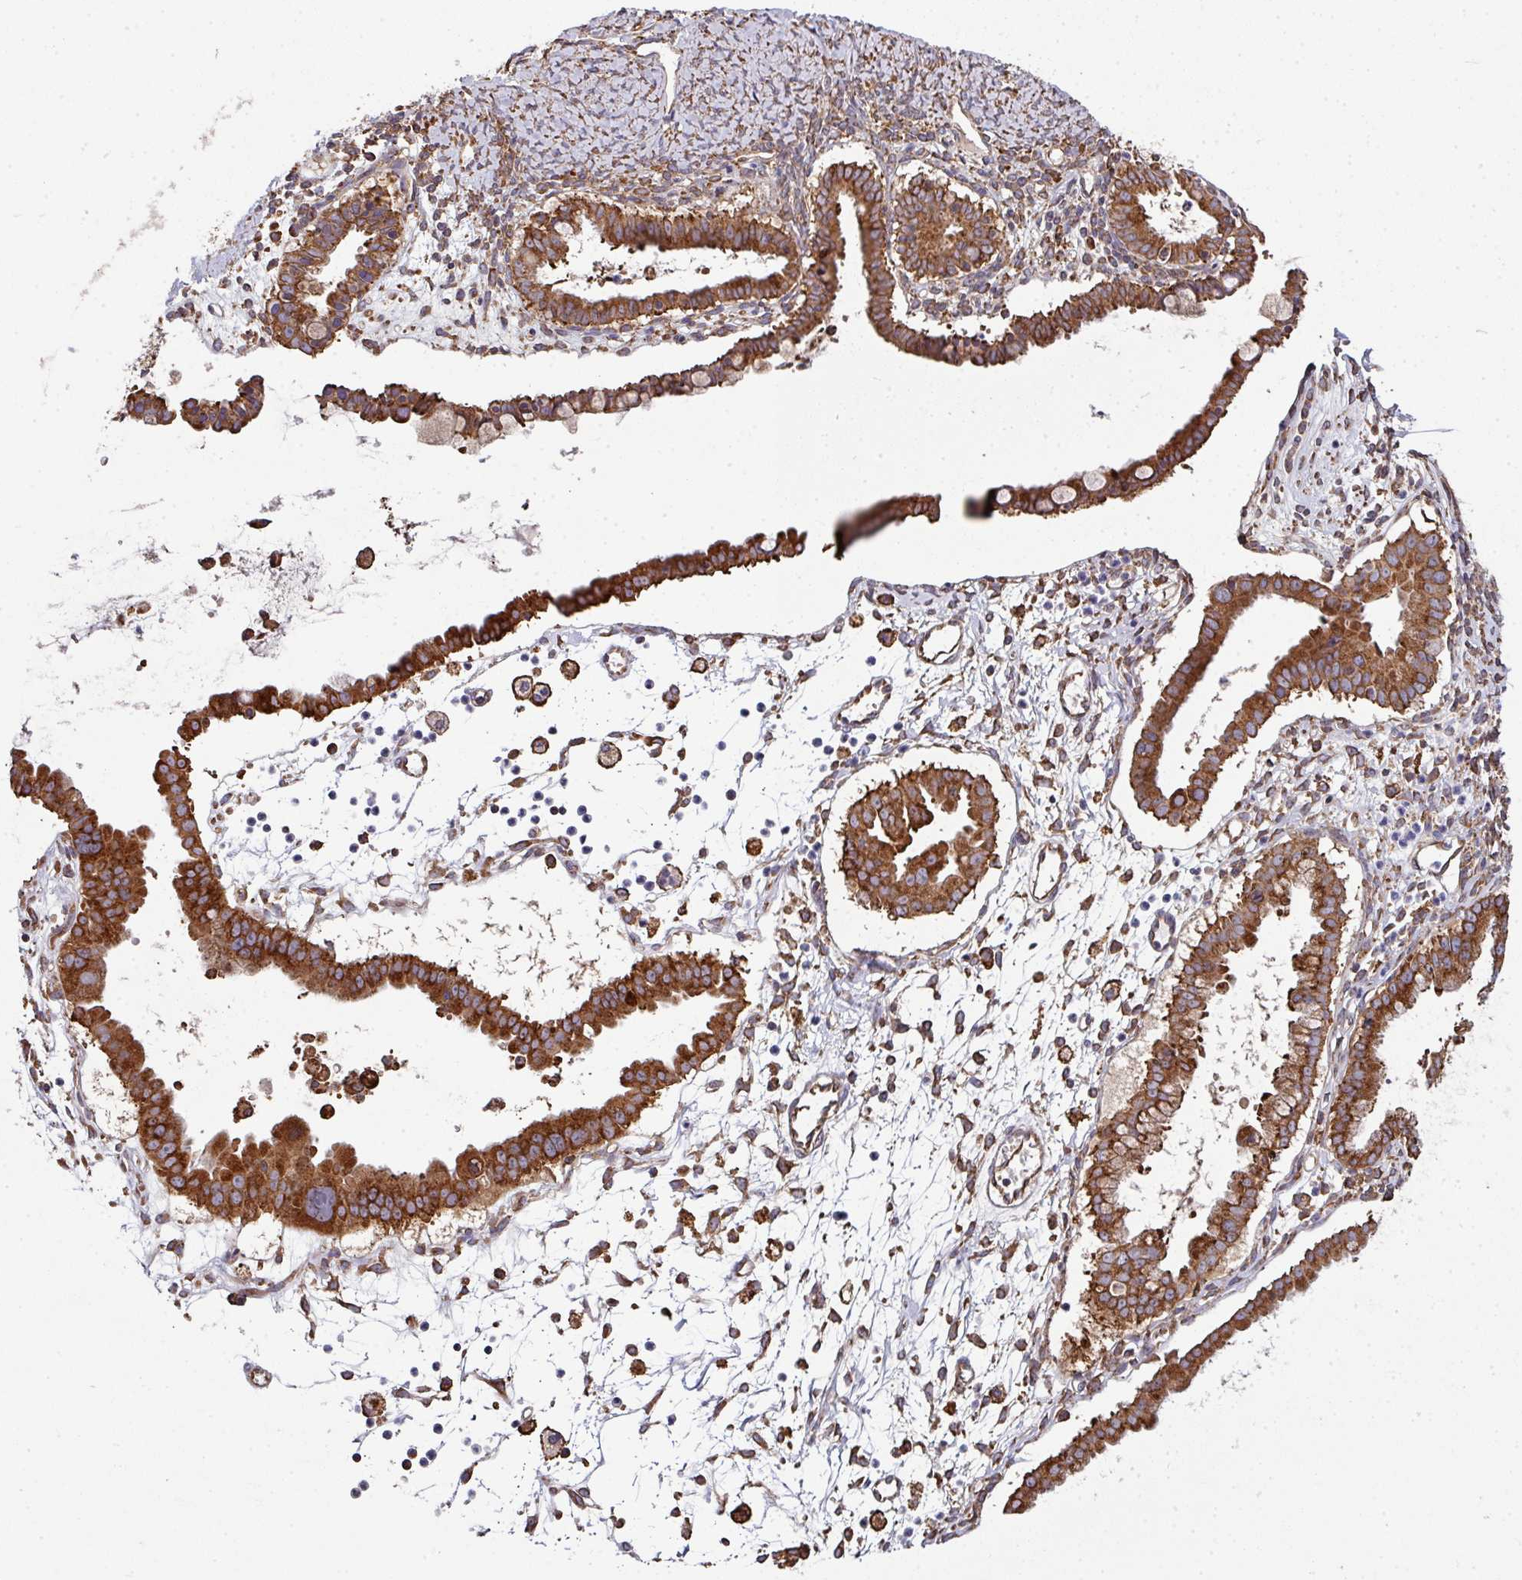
{"staining": {"intensity": "strong", "quantity": ">75%", "location": "cytoplasmic/membranous"}, "tissue": "ovarian cancer", "cell_type": "Tumor cells", "image_type": "cancer", "snomed": [{"axis": "morphology", "description": "Cystadenocarcinoma, mucinous, NOS"}, {"axis": "topography", "description": "Ovary"}], "caption": "IHC of human mucinous cystadenocarcinoma (ovarian) shows high levels of strong cytoplasmic/membranous expression in approximately >75% of tumor cells.", "gene": "FAT4", "patient": {"sex": "female", "age": 61}}